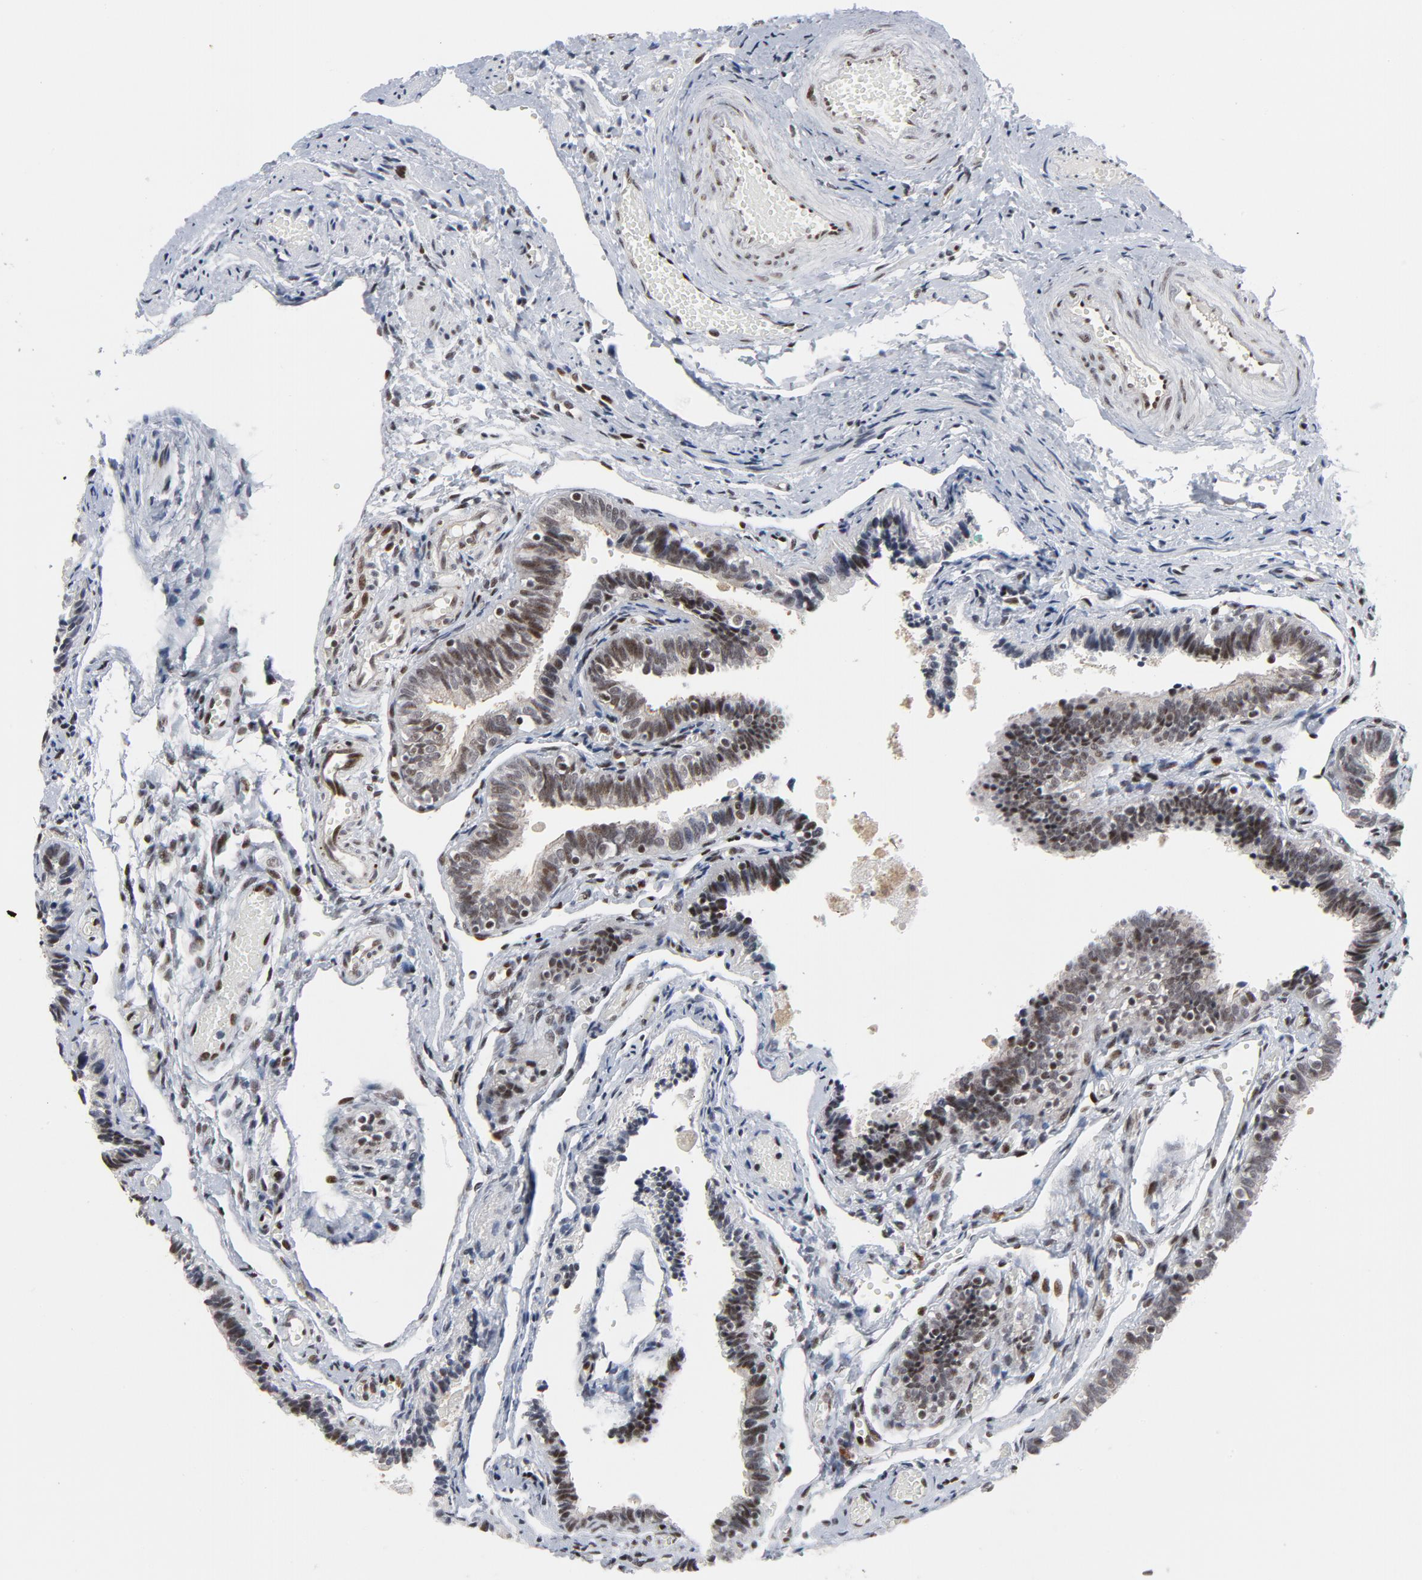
{"staining": {"intensity": "weak", "quantity": "25%-75%", "location": "nuclear"}, "tissue": "fallopian tube", "cell_type": "Glandular cells", "image_type": "normal", "snomed": [{"axis": "morphology", "description": "Normal tissue, NOS"}, {"axis": "topography", "description": "Fallopian tube"}], "caption": "Fallopian tube stained with a brown dye demonstrates weak nuclear positive positivity in approximately 25%-75% of glandular cells.", "gene": "GABPA", "patient": {"sex": "female", "age": 46}}